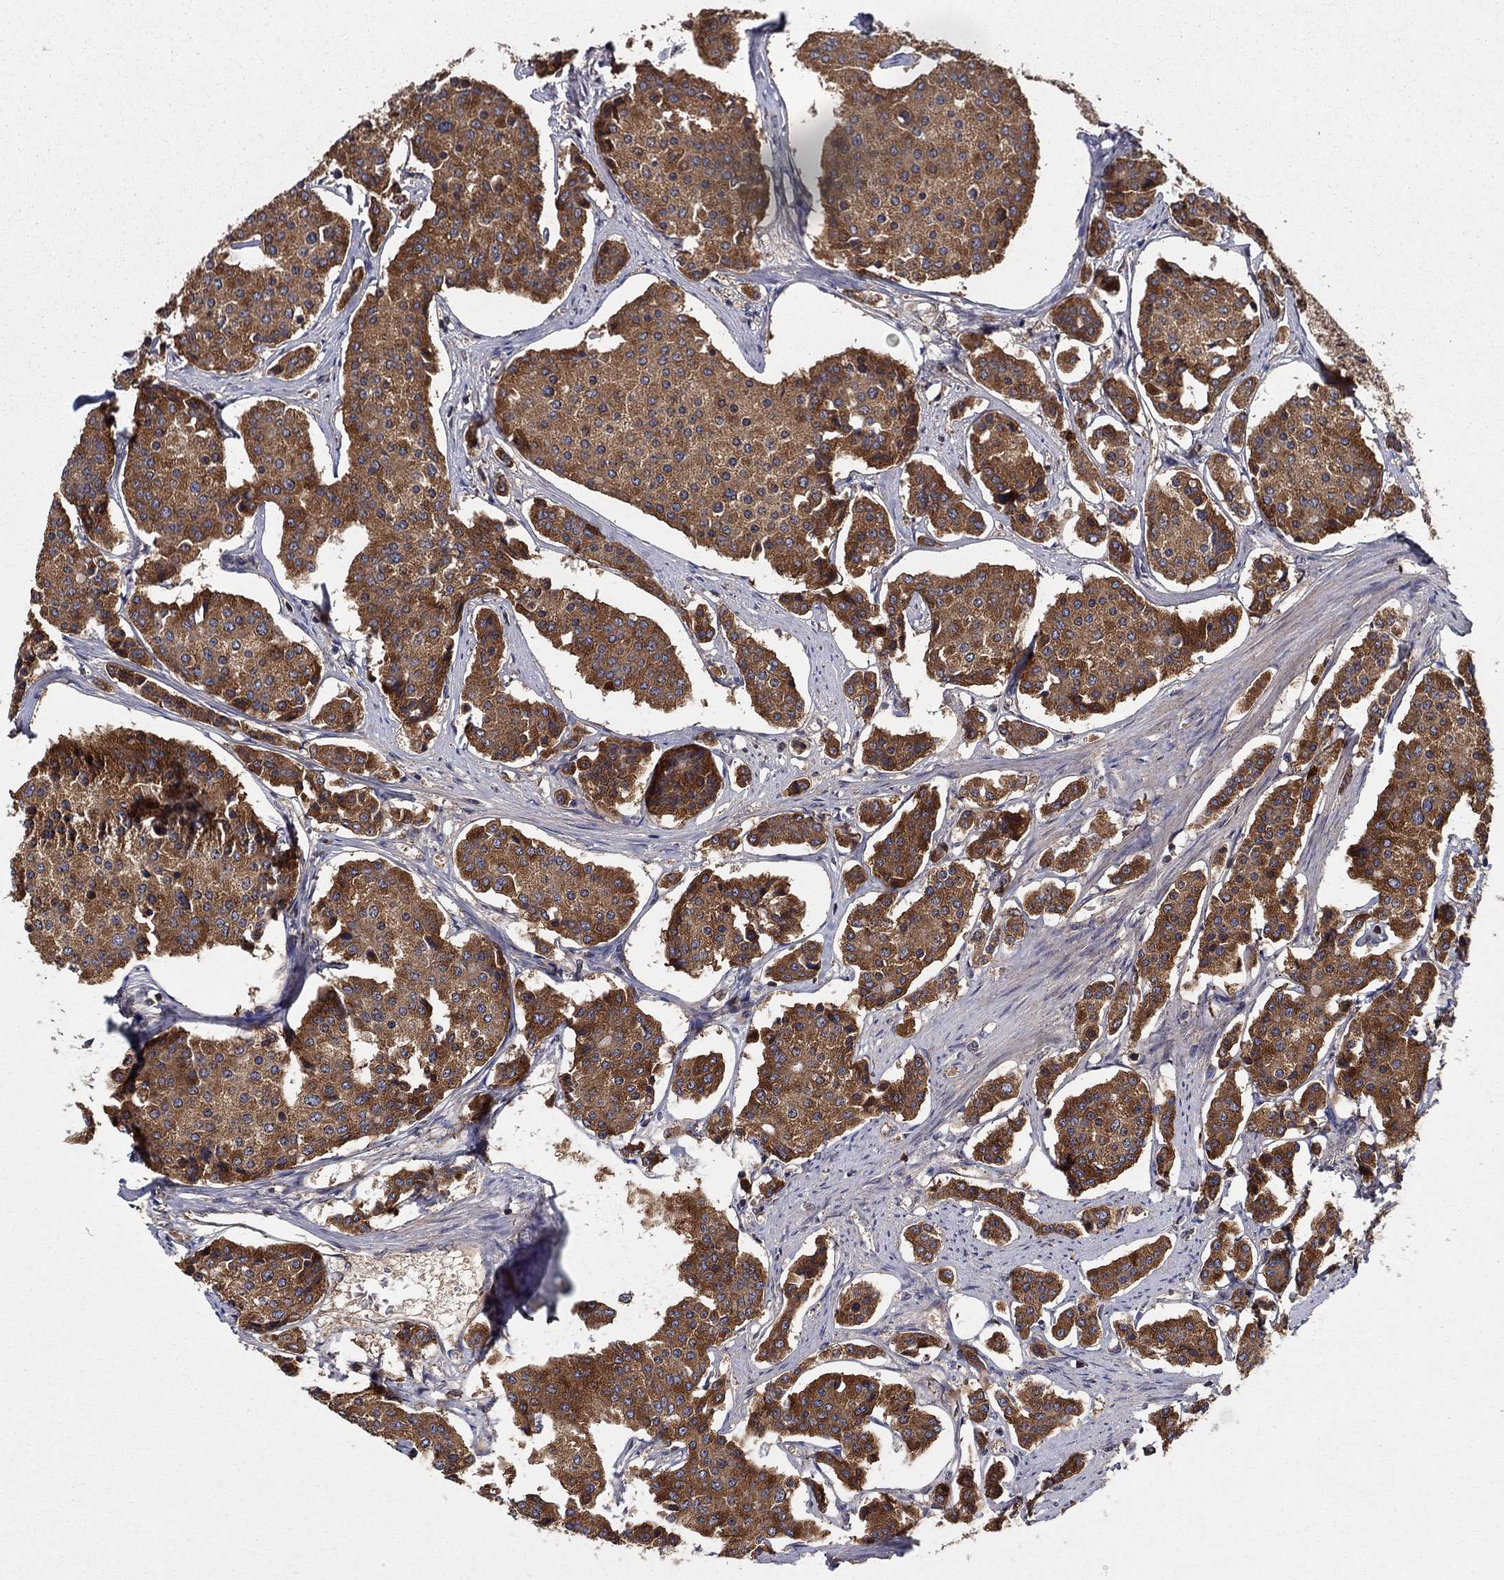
{"staining": {"intensity": "strong", "quantity": ">75%", "location": "cytoplasmic/membranous"}, "tissue": "carcinoid", "cell_type": "Tumor cells", "image_type": "cancer", "snomed": [{"axis": "morphology", "description": "Carcinoid, malignant, NOS"}, {"axis": "topography", "description": "Small intestine"}], "caption": "IHC micrograph of neoplastic tissue: carcinoid stained using immunohistochemistry (IHC) displays high levels of strong protein expression localized specifically in the cytoplasmic/membranous of tumor cells, appearing as a cytoplasmic/membranous brown color.", "gene": "BMERB1", "patient": {"sex": "female", "age": 65}}